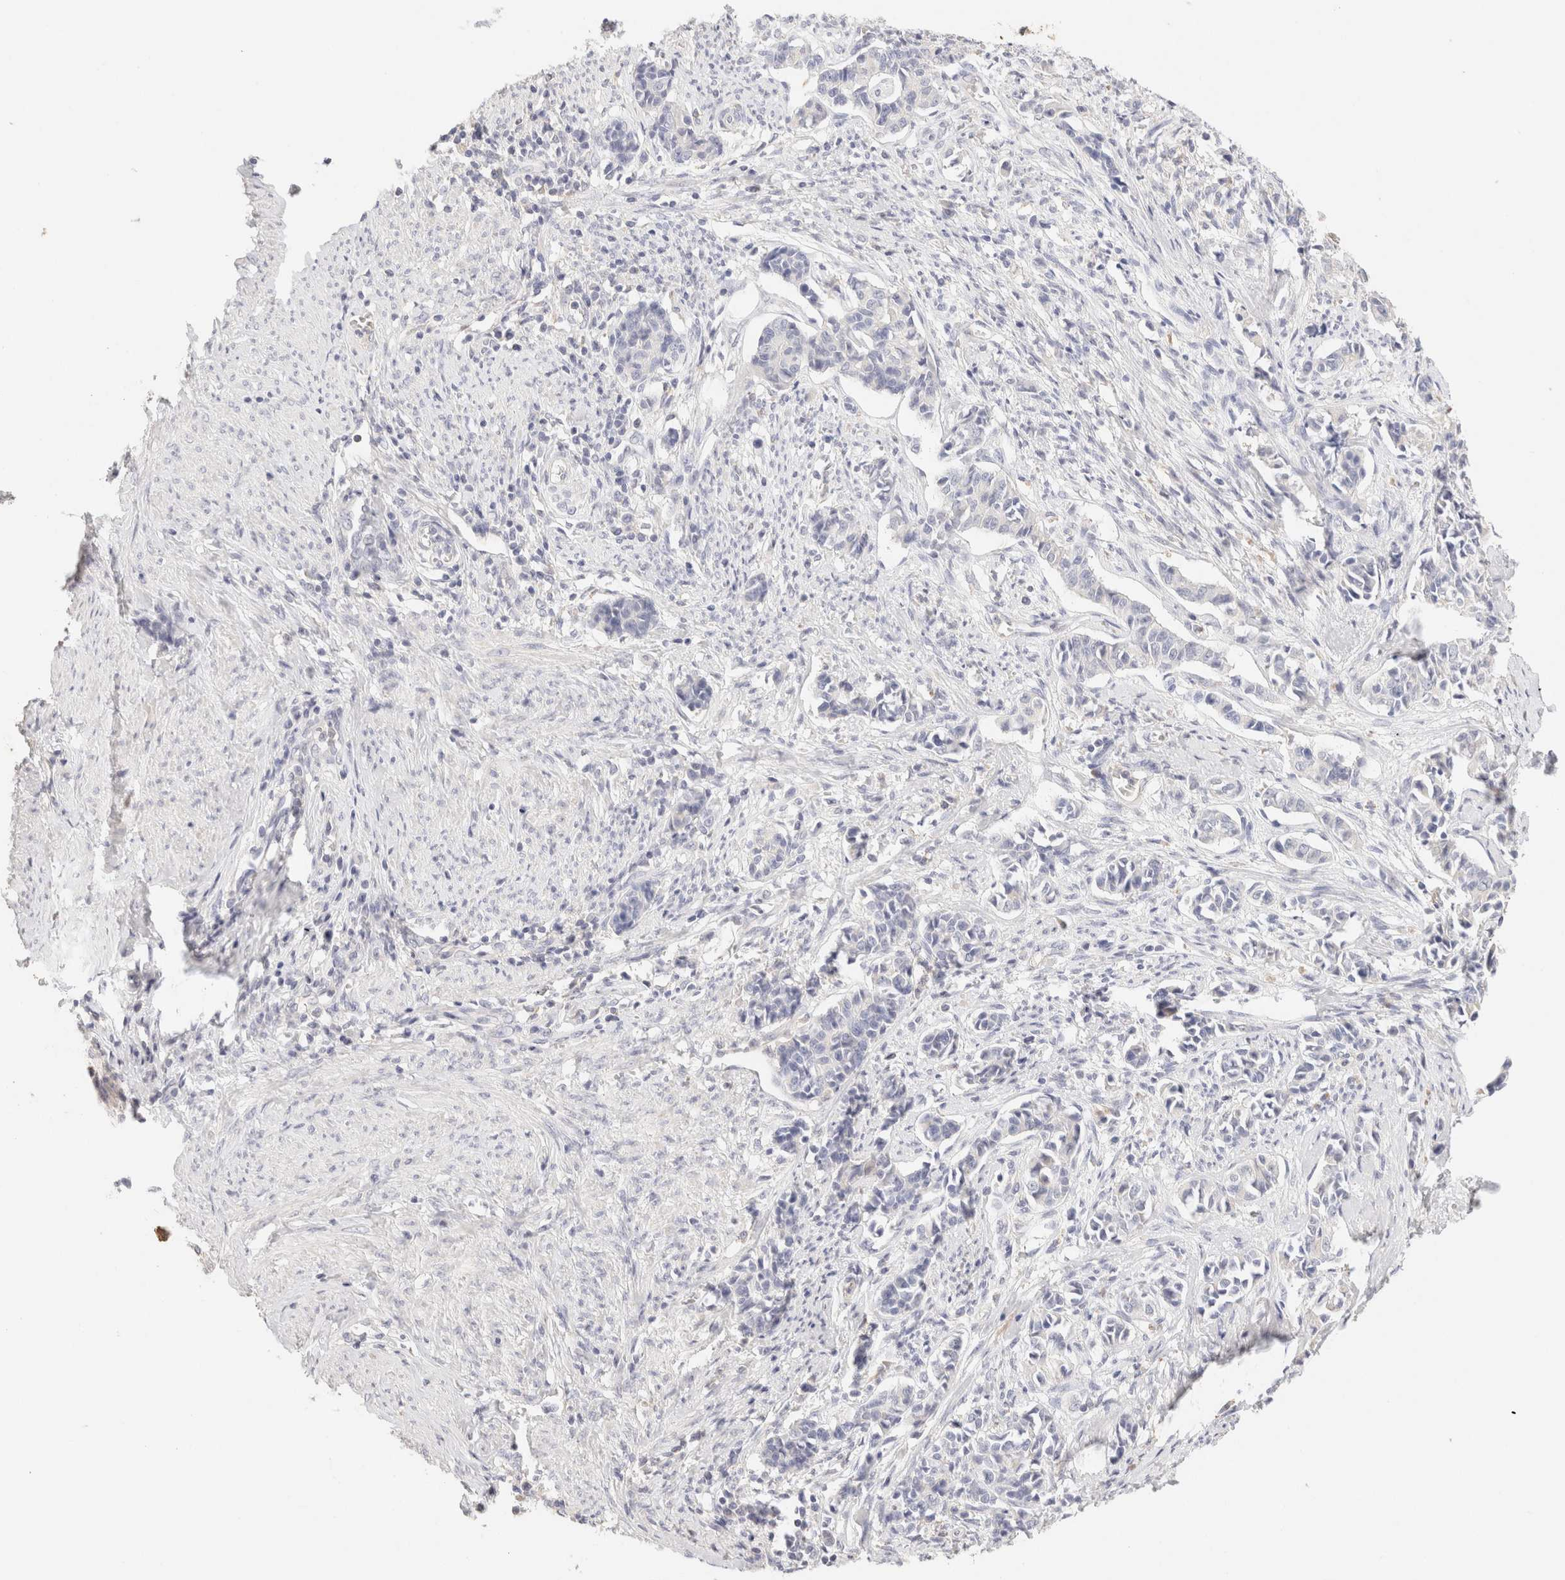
{"staining": {"intensity": "negative", "quantity": "none", "location": "none"}, "tissue": "cervical cancer", "cell_type": "Tumor cells", "image_type": "cancer", "snomed": [{"axis": "morphology", "description": "Normal tissue, NOS"}, {"axis": "morphology", "description": "Squamous cell carcinoma, NOS"}, {"axis": "topography", "description": "Cervix"}], "caption": "This is a photomicrograph of immunohistochemistry staining of cervical cancer (squamous cell carcinoma), which shows no positivity in tumor cells.", "gene": "SCGB2A2", "patient": {"sex": "female", "age": 35}}